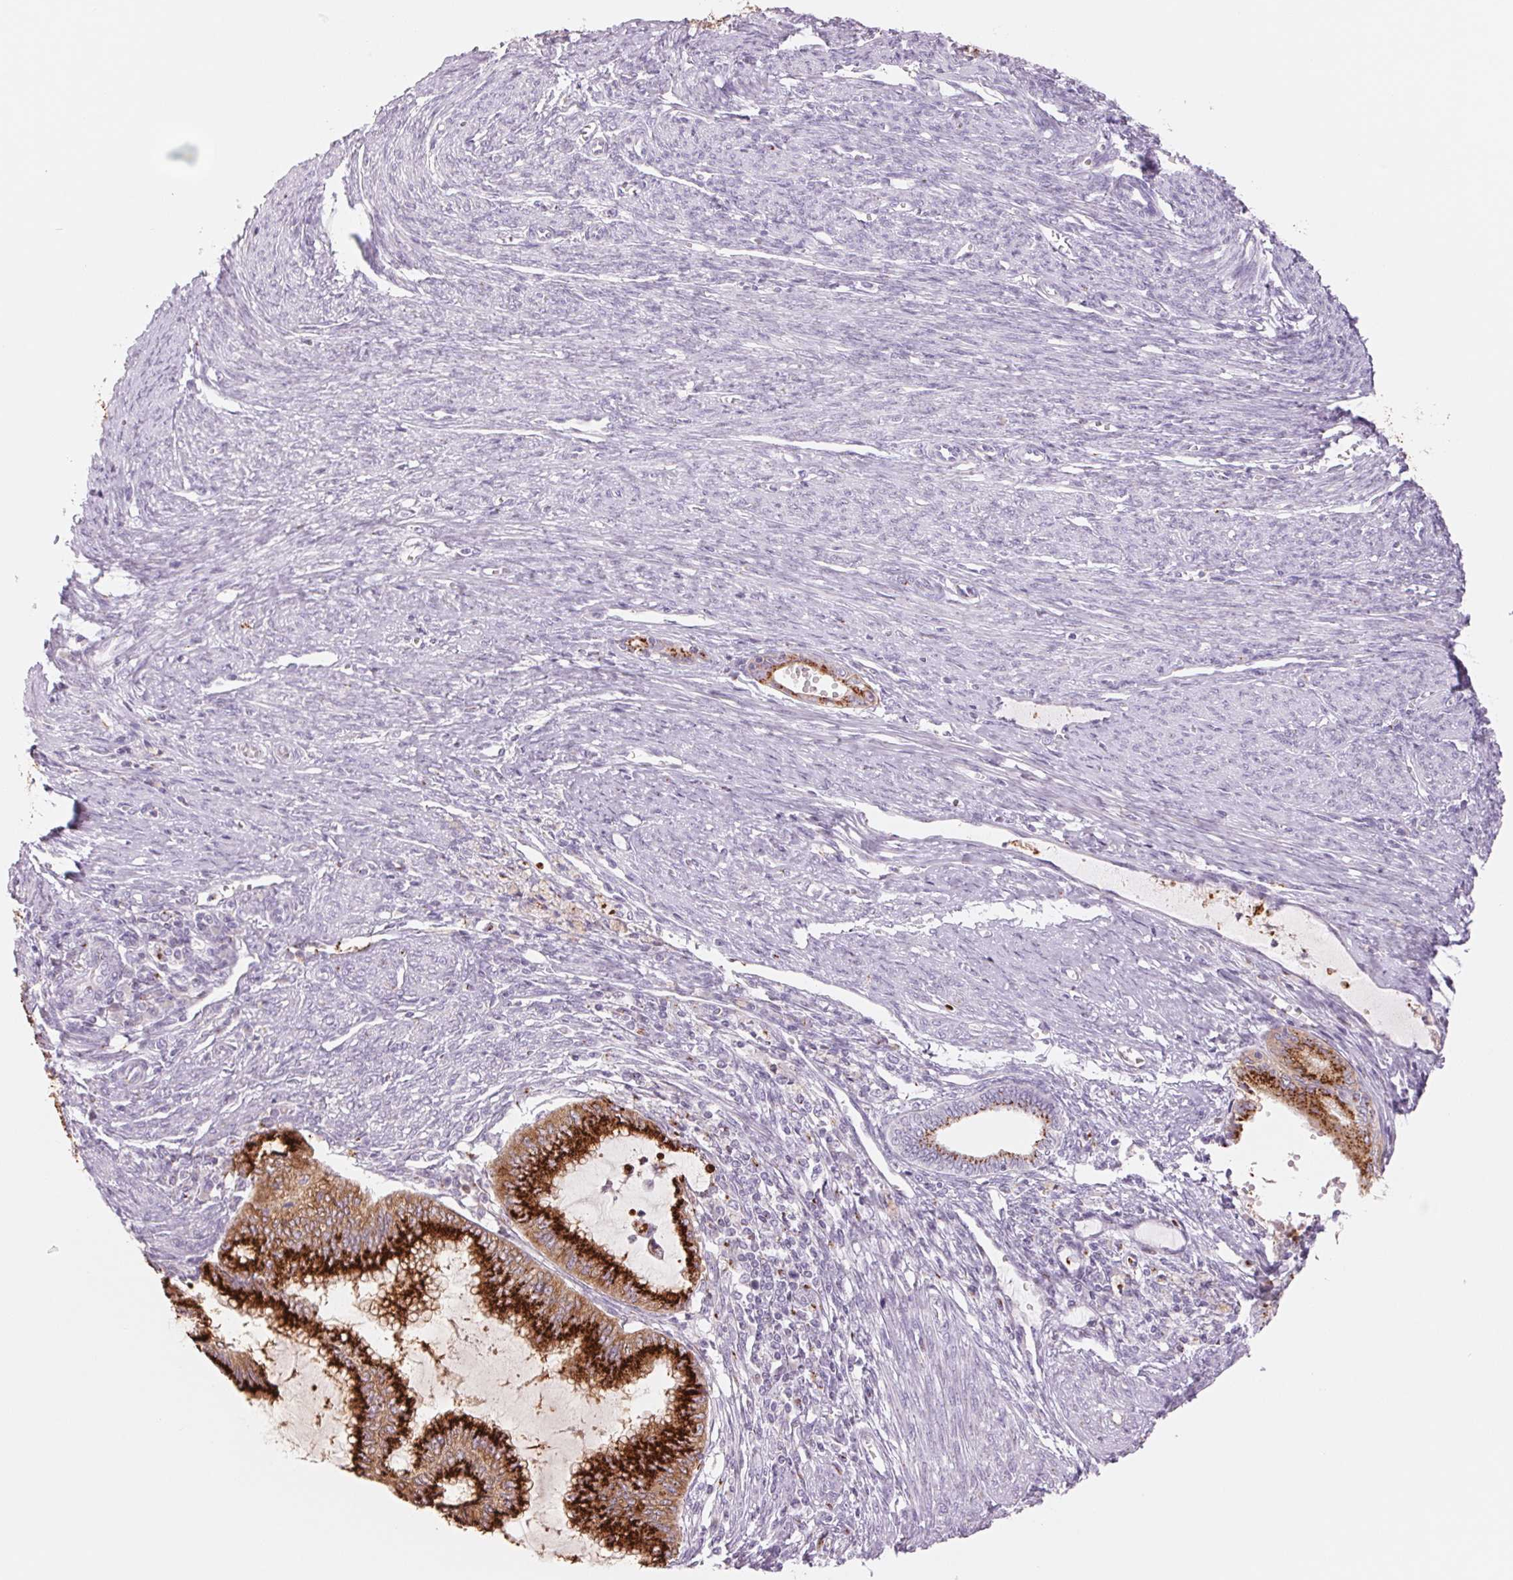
{"staining": {"intensity": "strong", "quantity": ">75%", "location": "cytoplasmic/membranous"}, "tissue": "endometrial cancer", "cell_type": "Tumor cells", "image_type": "cancer", "snomed": [{"axis": "morphology", "description": "Adenocarcinoma, NOS"}, {"axis": "topography", "description": "Endometrium"}], "caption": "Immunohistochemical staining of endometrial cancer (adenocarcinoma) exhibits high levels of strong cytoplasmic/membranous positivity in about >75% of tumor cells.", "gene": "GALNT7", "patient": {"sex": "female", "age": 79}}